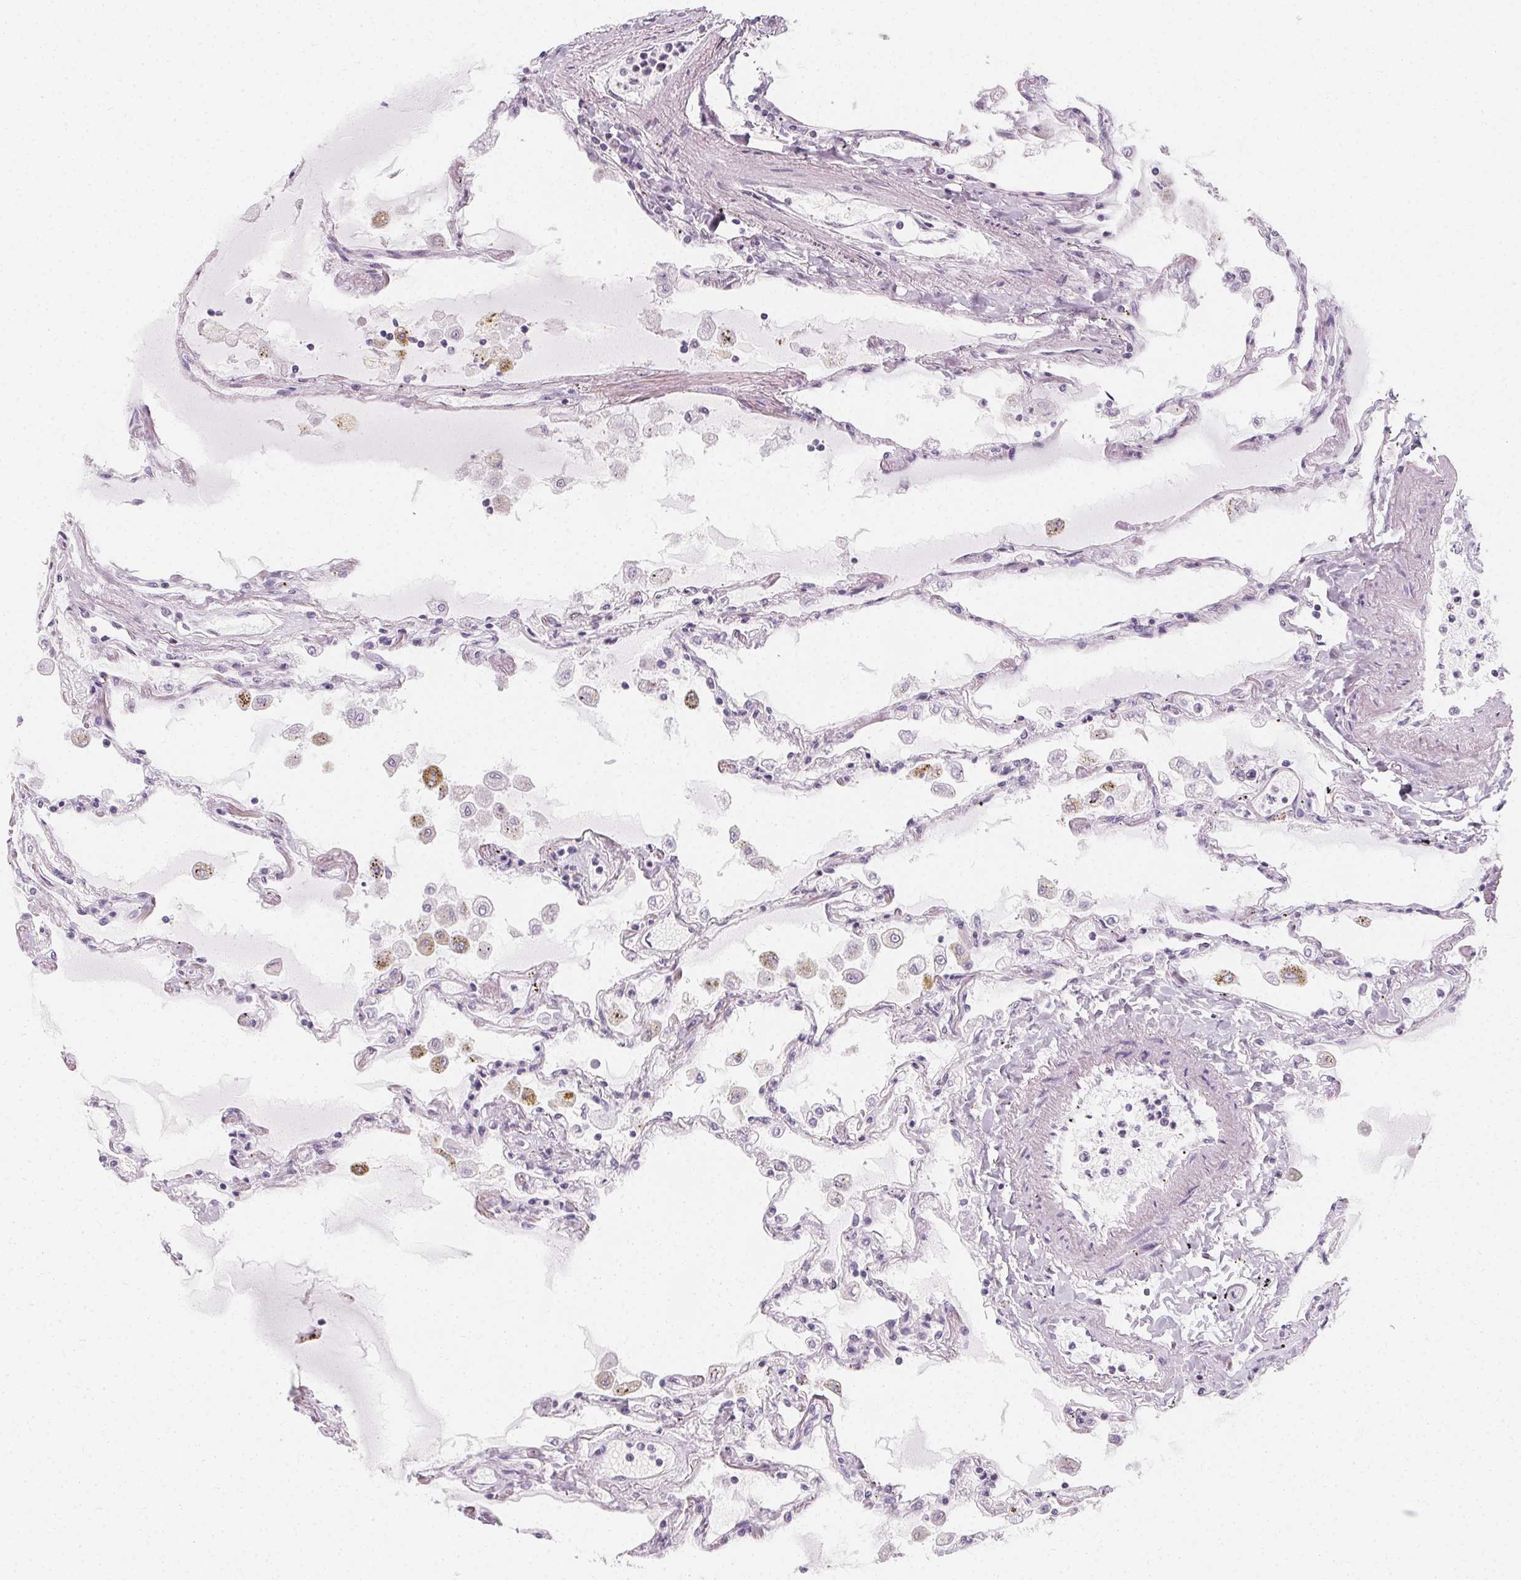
{"staining": {"intensity": "negative", "quantity": "none", "location": "none"}, "tissue": "lung", "cell_type": "Alveolar cells", "image_type": "normal", "snomed": [{"axis": "morphology", "description": "Normal tissue, NOS"}, {"axis": "morphology", "description": "Adenocarcinoma, NOS"}, {"axis": "topography", "description": "Cartilage tissue"}, {"axis": "topography", "description": "Lung"}], "caption": "Protein analysis of unremarkable lung shows no significant positivity in alveolar cells. (DAB immunohistochemistry (IHC) visualized using brightfield microscopy, high magnification).", "gene": "SYNPR", "patient": {"sex": "female", "age": 67}}